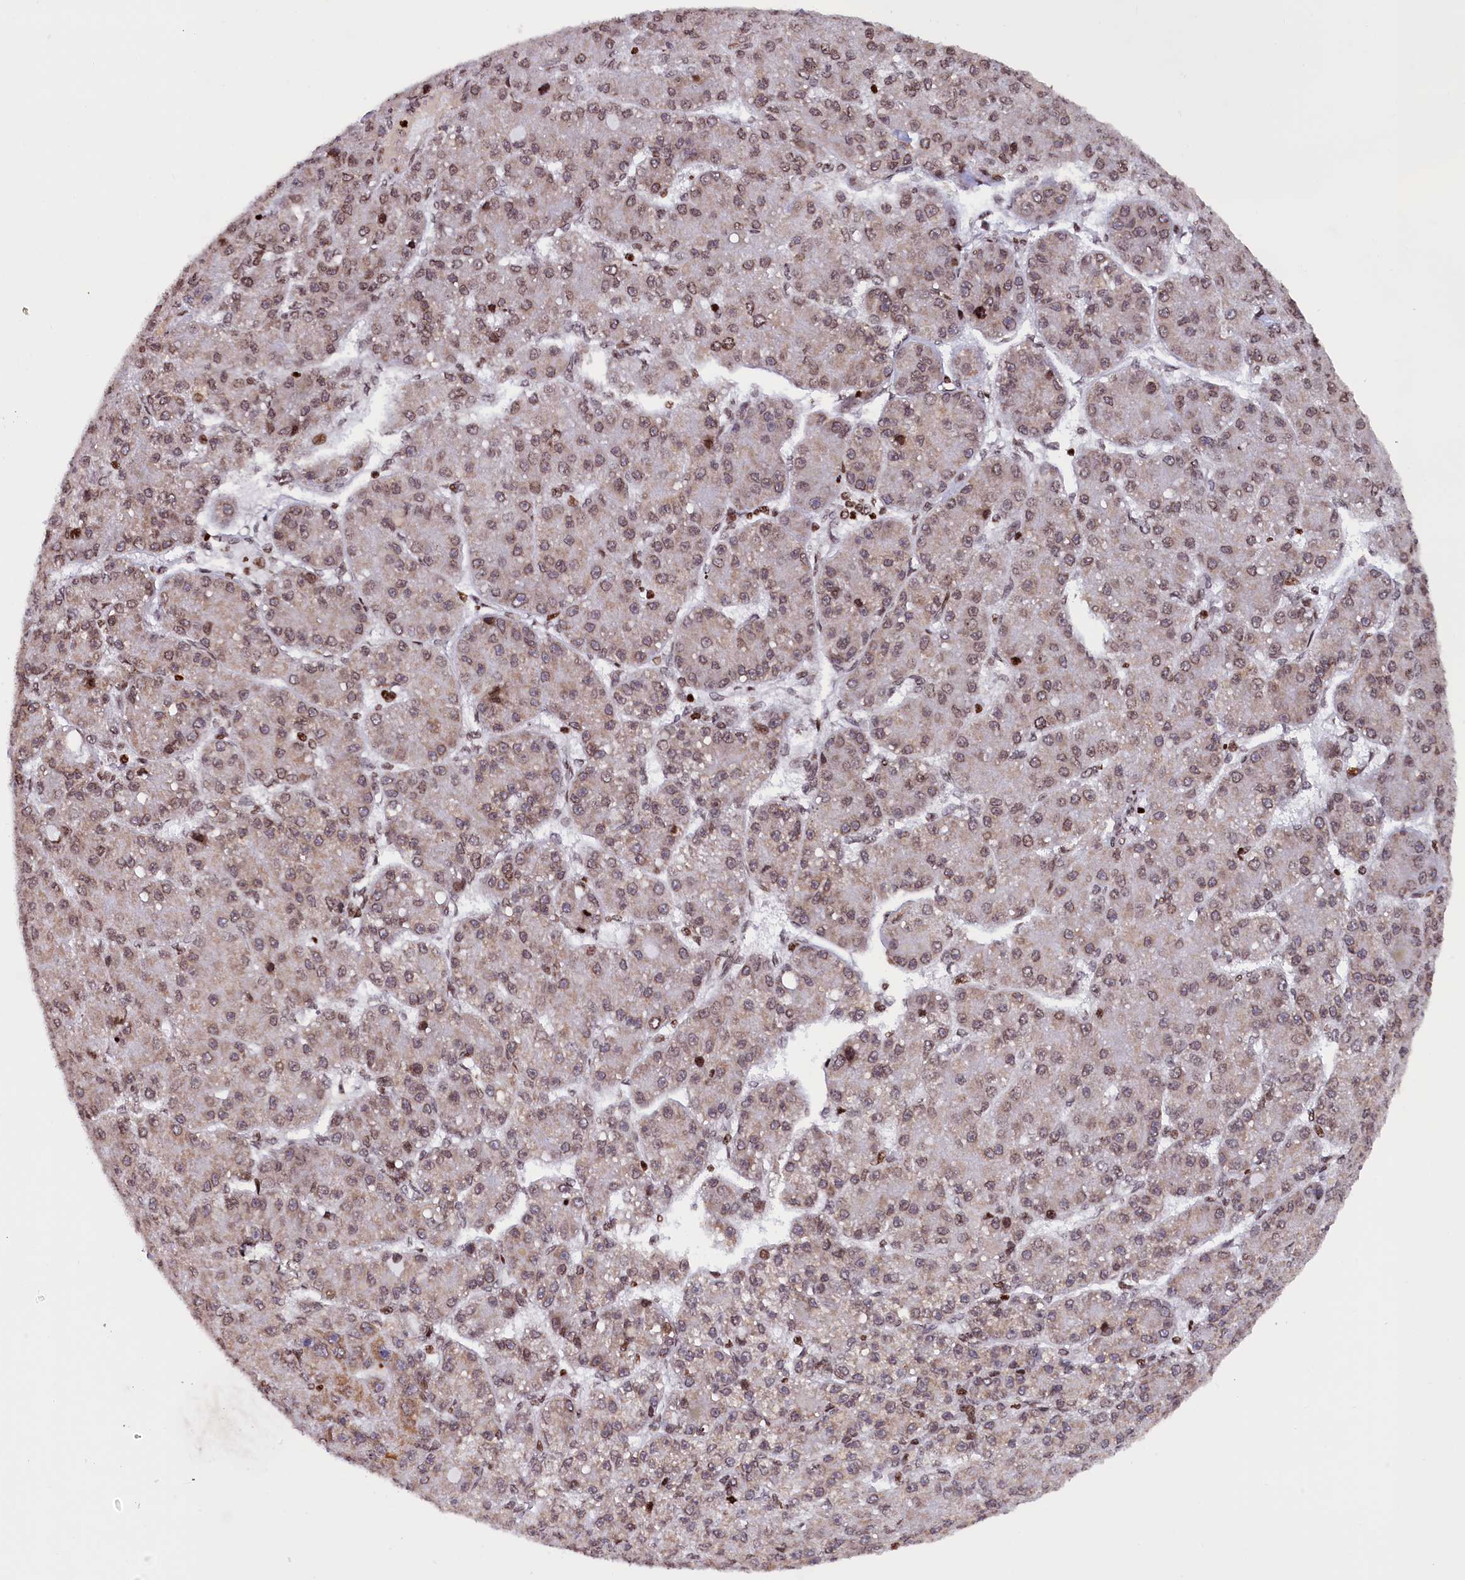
{"staining": {"intensity": "weak", "quantity": "25%-75%", "location": "nuclear"}, "tissue": "liver cancer", "cell_type": "Tumor cells", "image_type": "cancer", "snomed": [{"axis": "morphology", "description": "Carcinoma, Hepatocellular, NOS"}, {"axis": "topography", "description": "Liver"}], "caption": "Tumor cells demonstrate weak nuclear positivity in approximately 25%-75% of cells in liver cancer (hepatocellular carcinoma).", "gene": "TIMM29", "patient": {"sex": "male", "age": 67}}